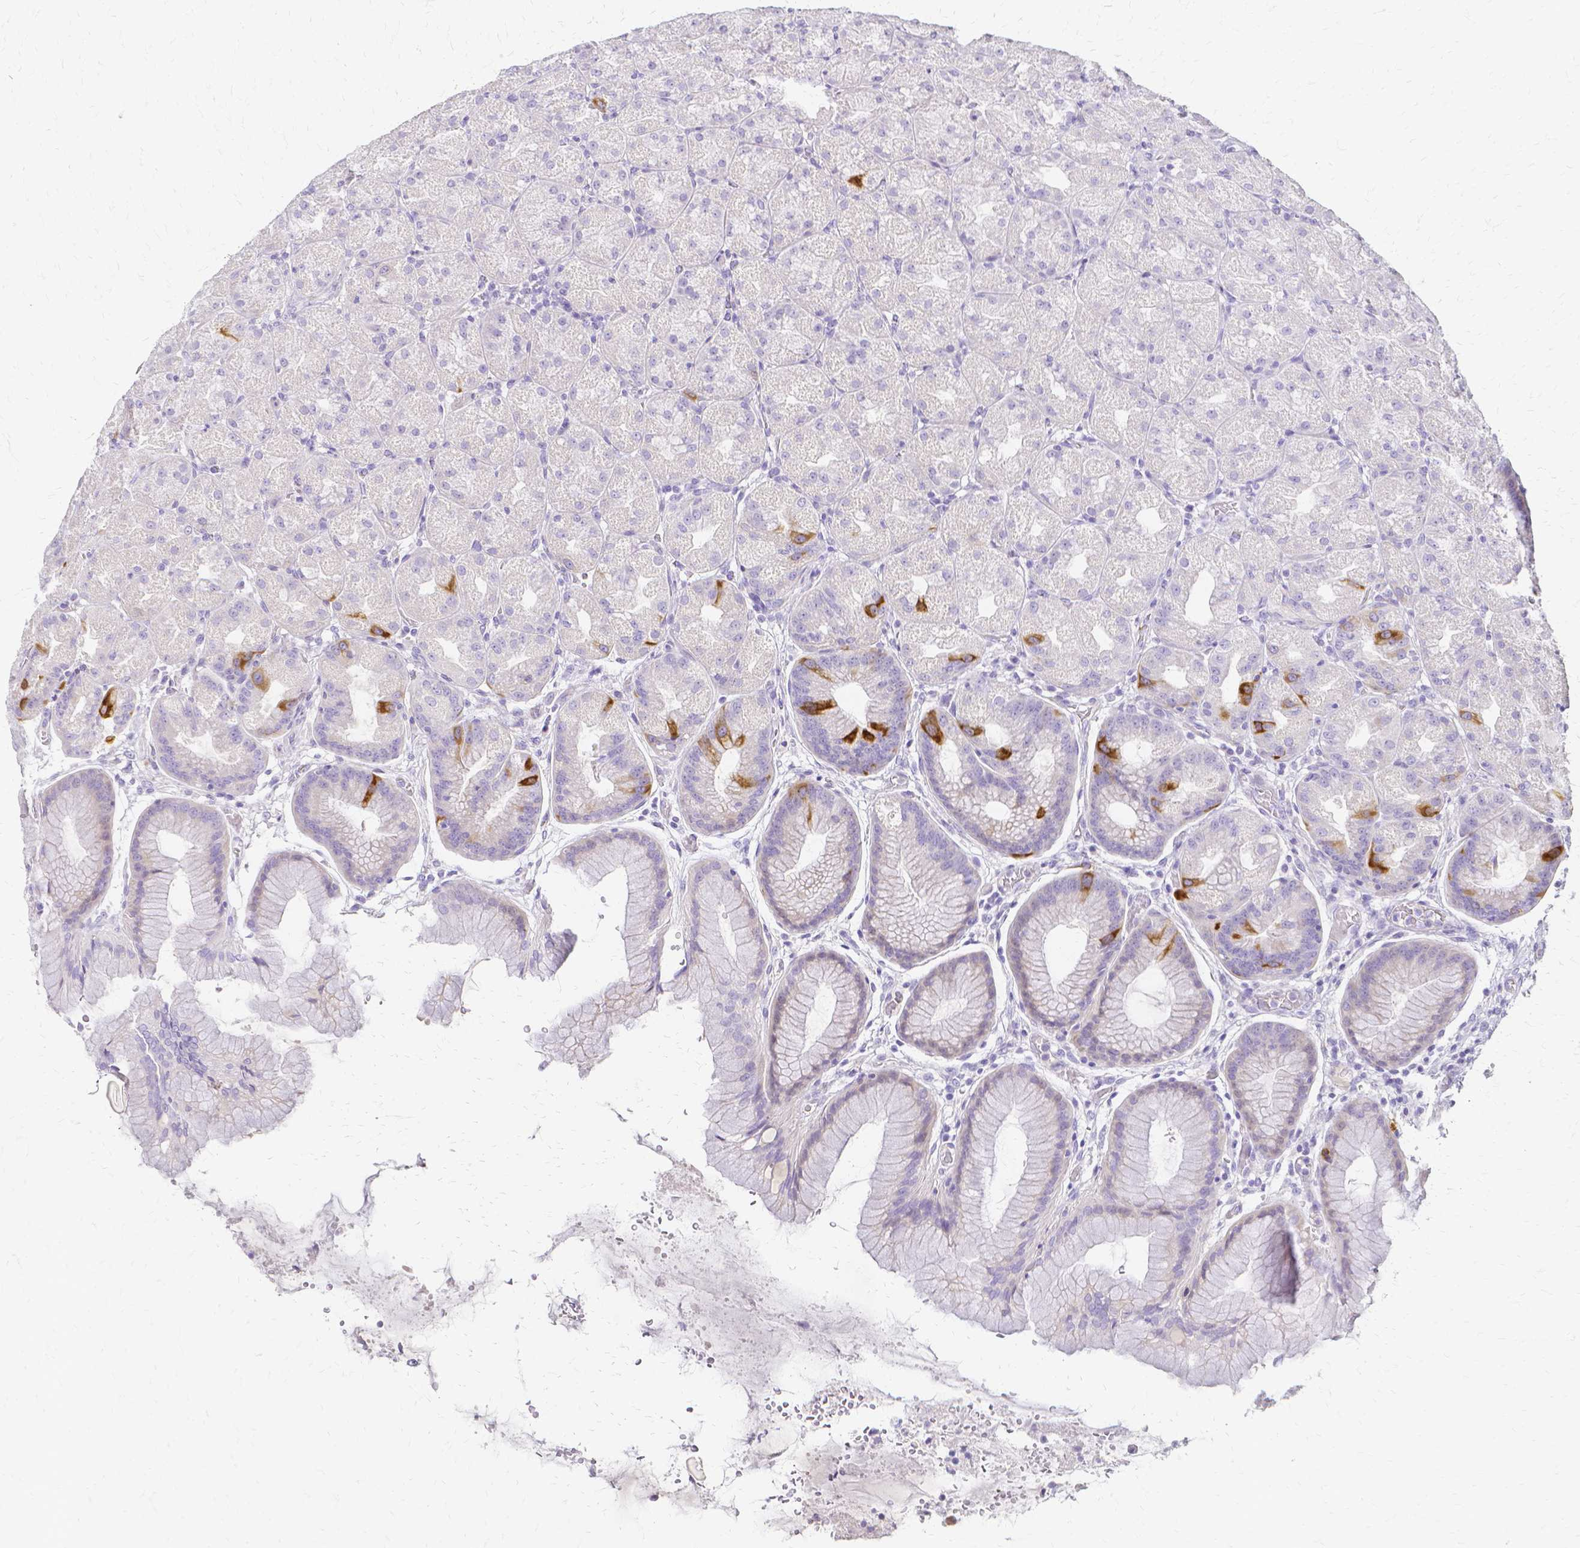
{"staining": {"intensity": "strong", "quantity": "<25%", "location": "cytoplasmic/membranous"}, "tissue": "stomach", "cell_type": "Glandular cells", "image_type": "normal", "snomed": [{"axis": "morphology", "description": "Normal tissue, NOS"}, {"axis": "topography", "description": "Stomach, upper"}, {"axis": "topography", "description": "Stomach"}], "caption": "Immunohistochemistry micrograph of unremarkable human stomach stained for a protein (brown), which shows medium levels of strong cytoplasmic/membranous positivity in approximately <25% of glandular cells.", "gene": "CCNB1", "patient": {"sex": "male", "age": 48}}